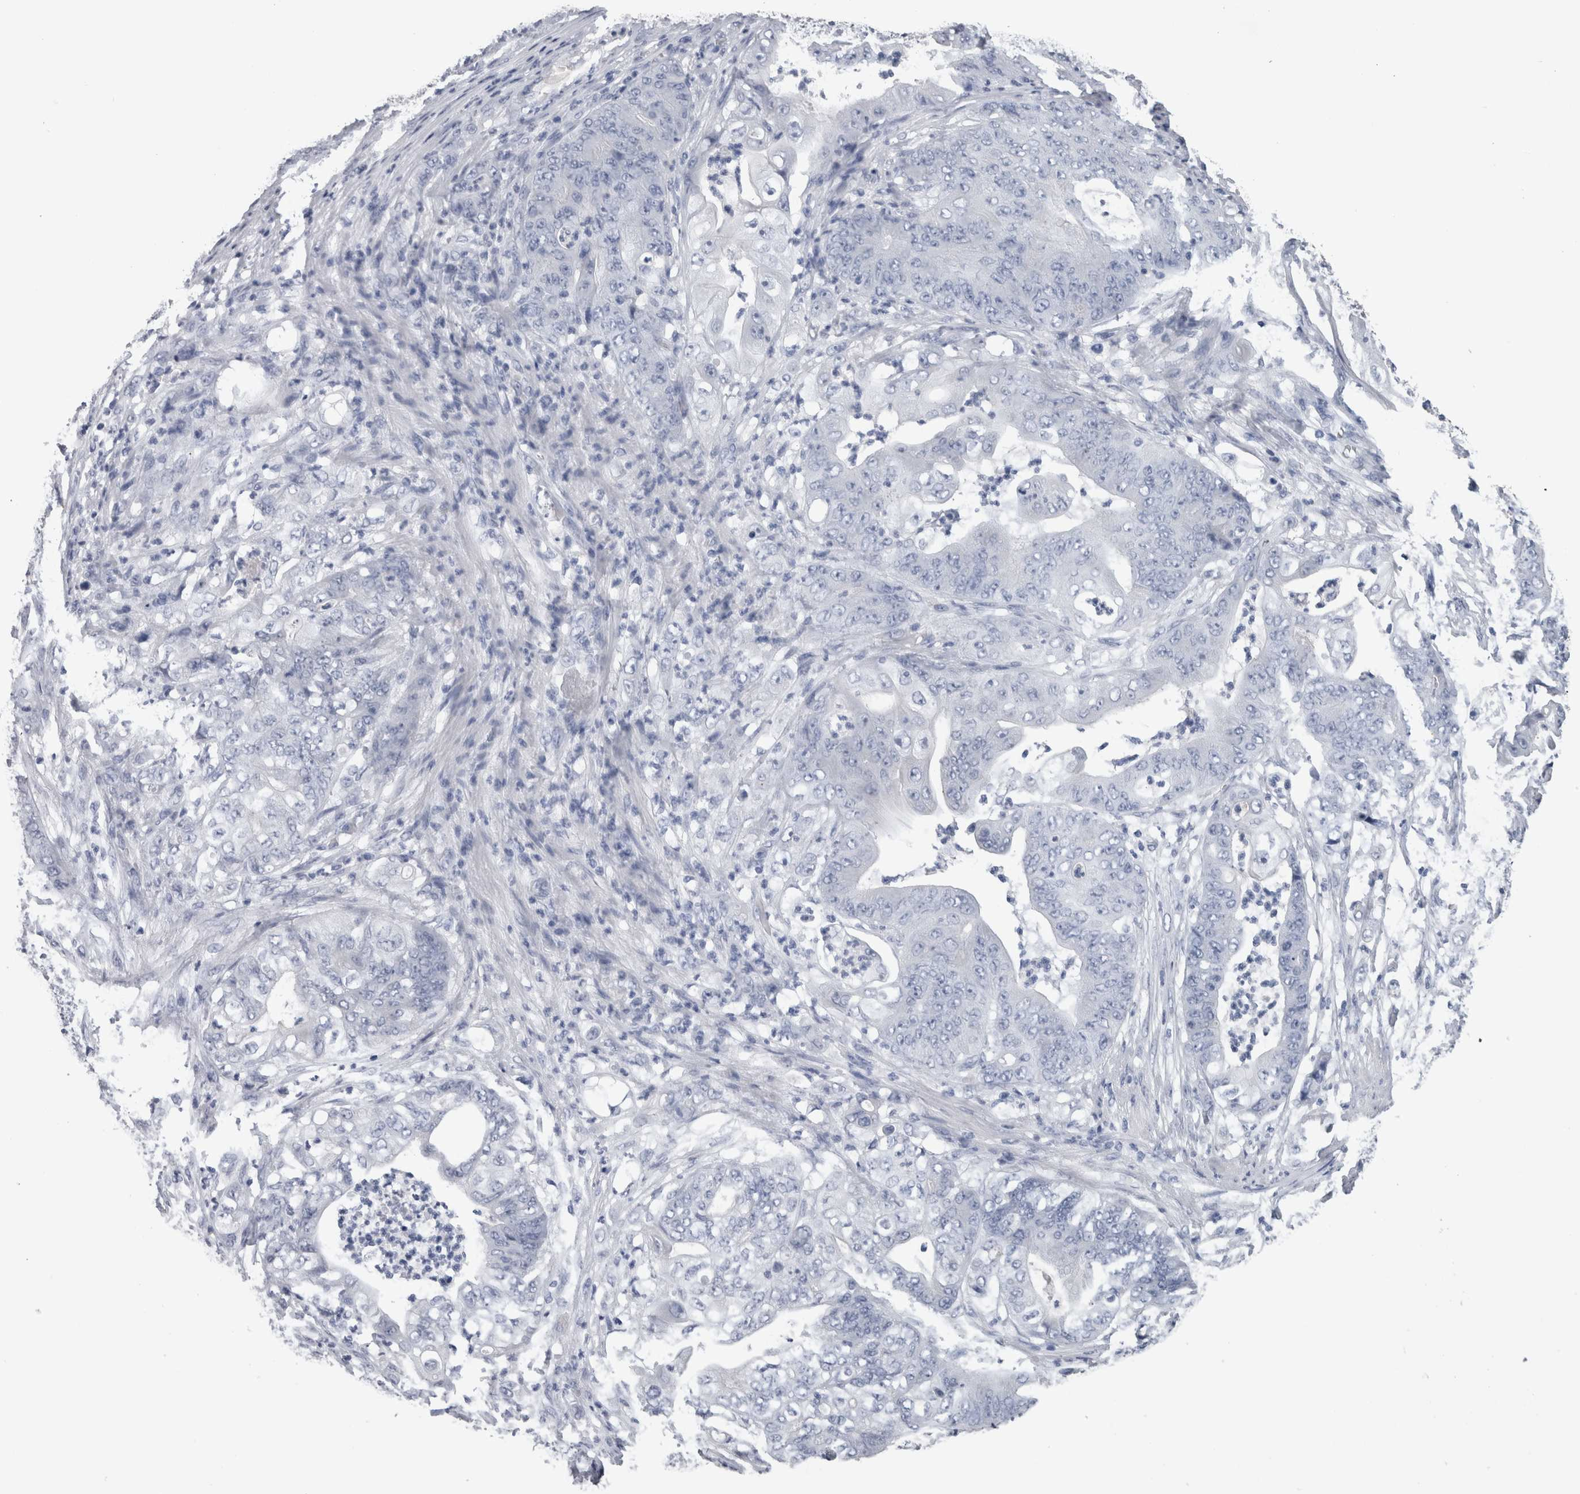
{"staining": {"intensity": "negative", "quantity": "none", "location": "none"}, "tissue": "stomach cancer", "cell_type": "Tumor cells", "image_type": "cancer", "snomed": [{"axis": "morphology", "description": "Adenocarcinoma, NOS"}, {"axis": "topography", "description": "Stomach"}], "caption": "Tumor cells show no significant expression in stomach adenocarcinoma.", "gene": "CA8", "patient": {"sex": "female", "age": 73}}